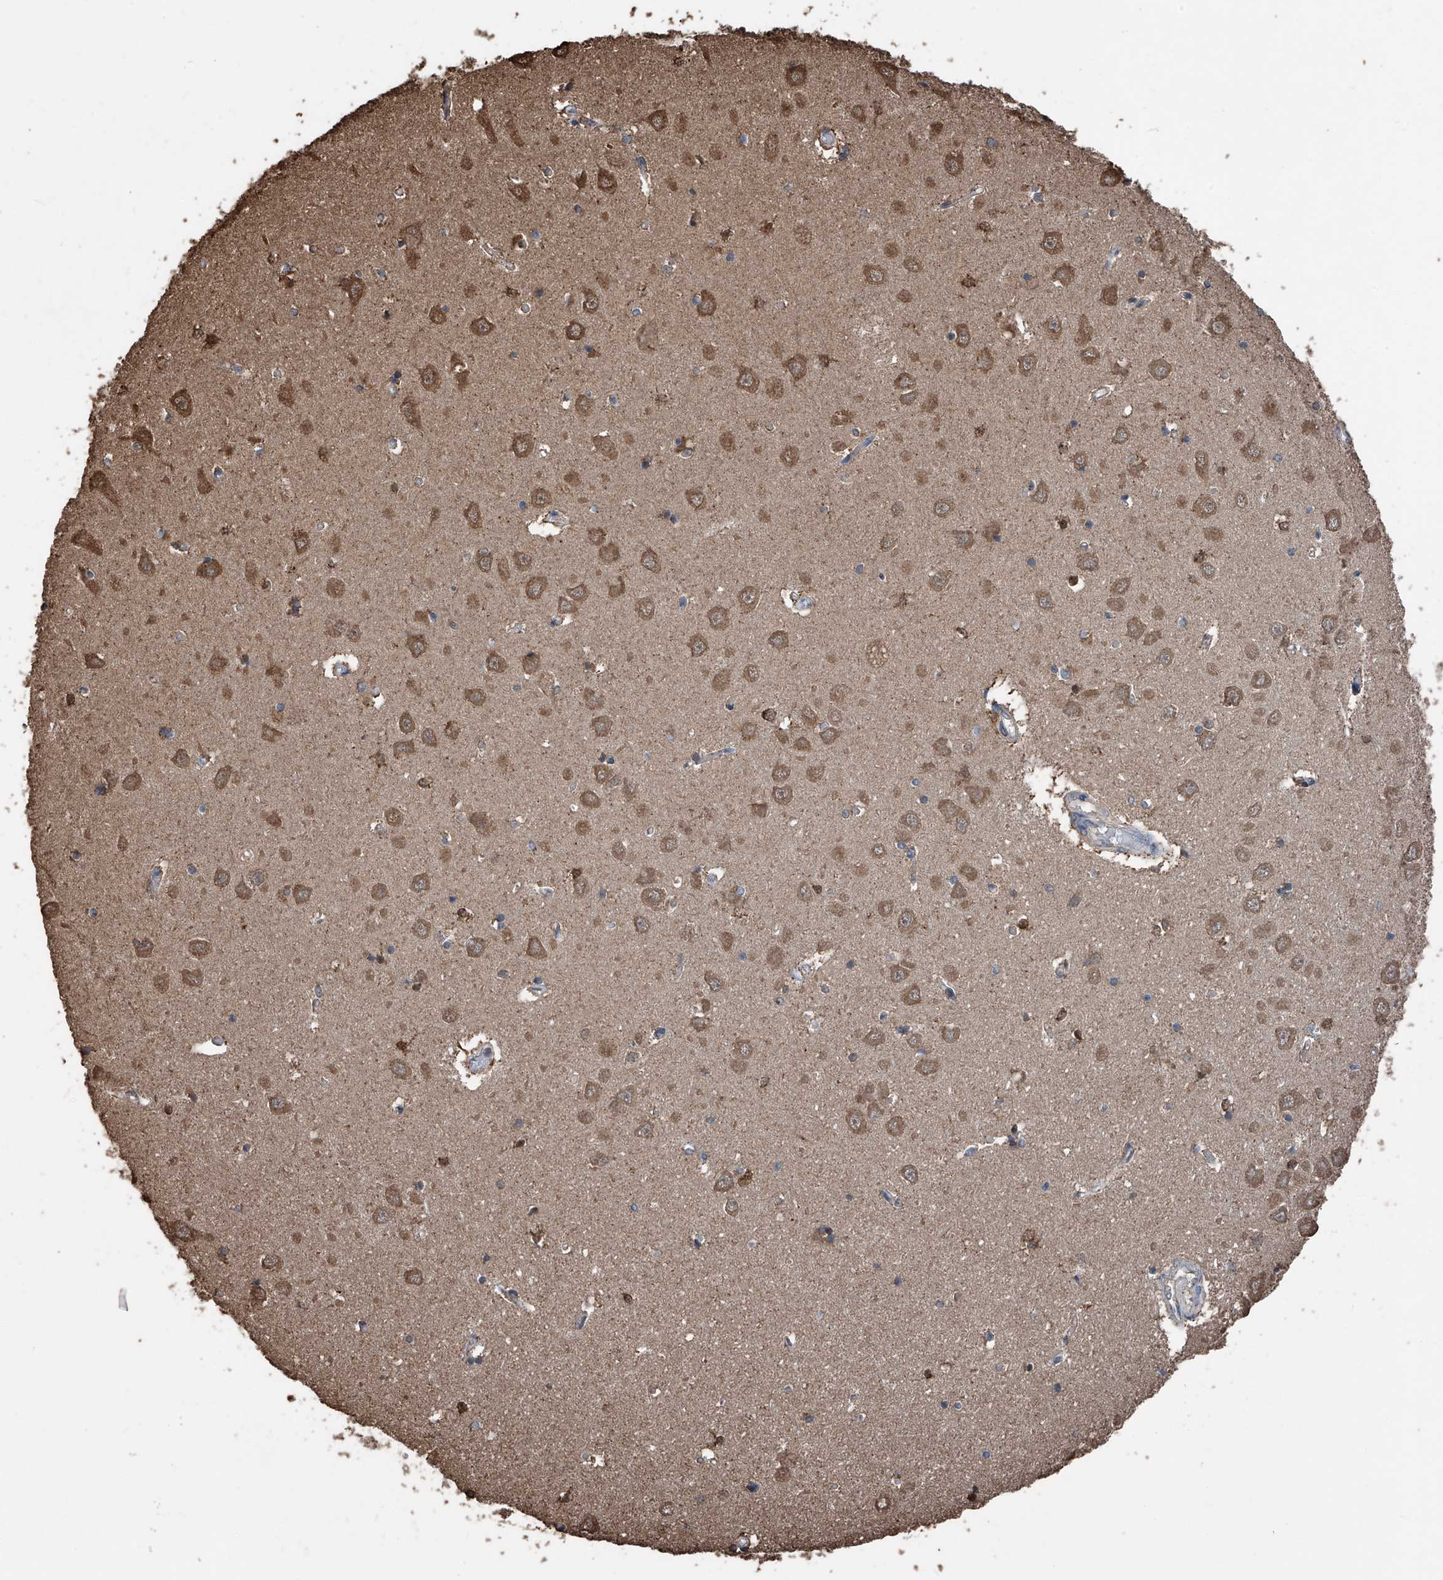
{"staining": {"intensity": "weak", "quantity": "25%-75%", "location": "cytoplasmic/membranous"}, "tissue": "hippocampus", "cell_type": "Glial cells", "image_type": "normal", "snomed": [{"axis": "morphology", "description": "Normal tissue, NOS"}, {"axis": "topography", "description": "Hippocampus"}], "caption": "The immunohistochemical stain labels weak cytoplasmic/membranous positivity in glial cells of benign hippocampus.", "gene": "STARD7", "patient": {"sex": "male", "age": 70}}